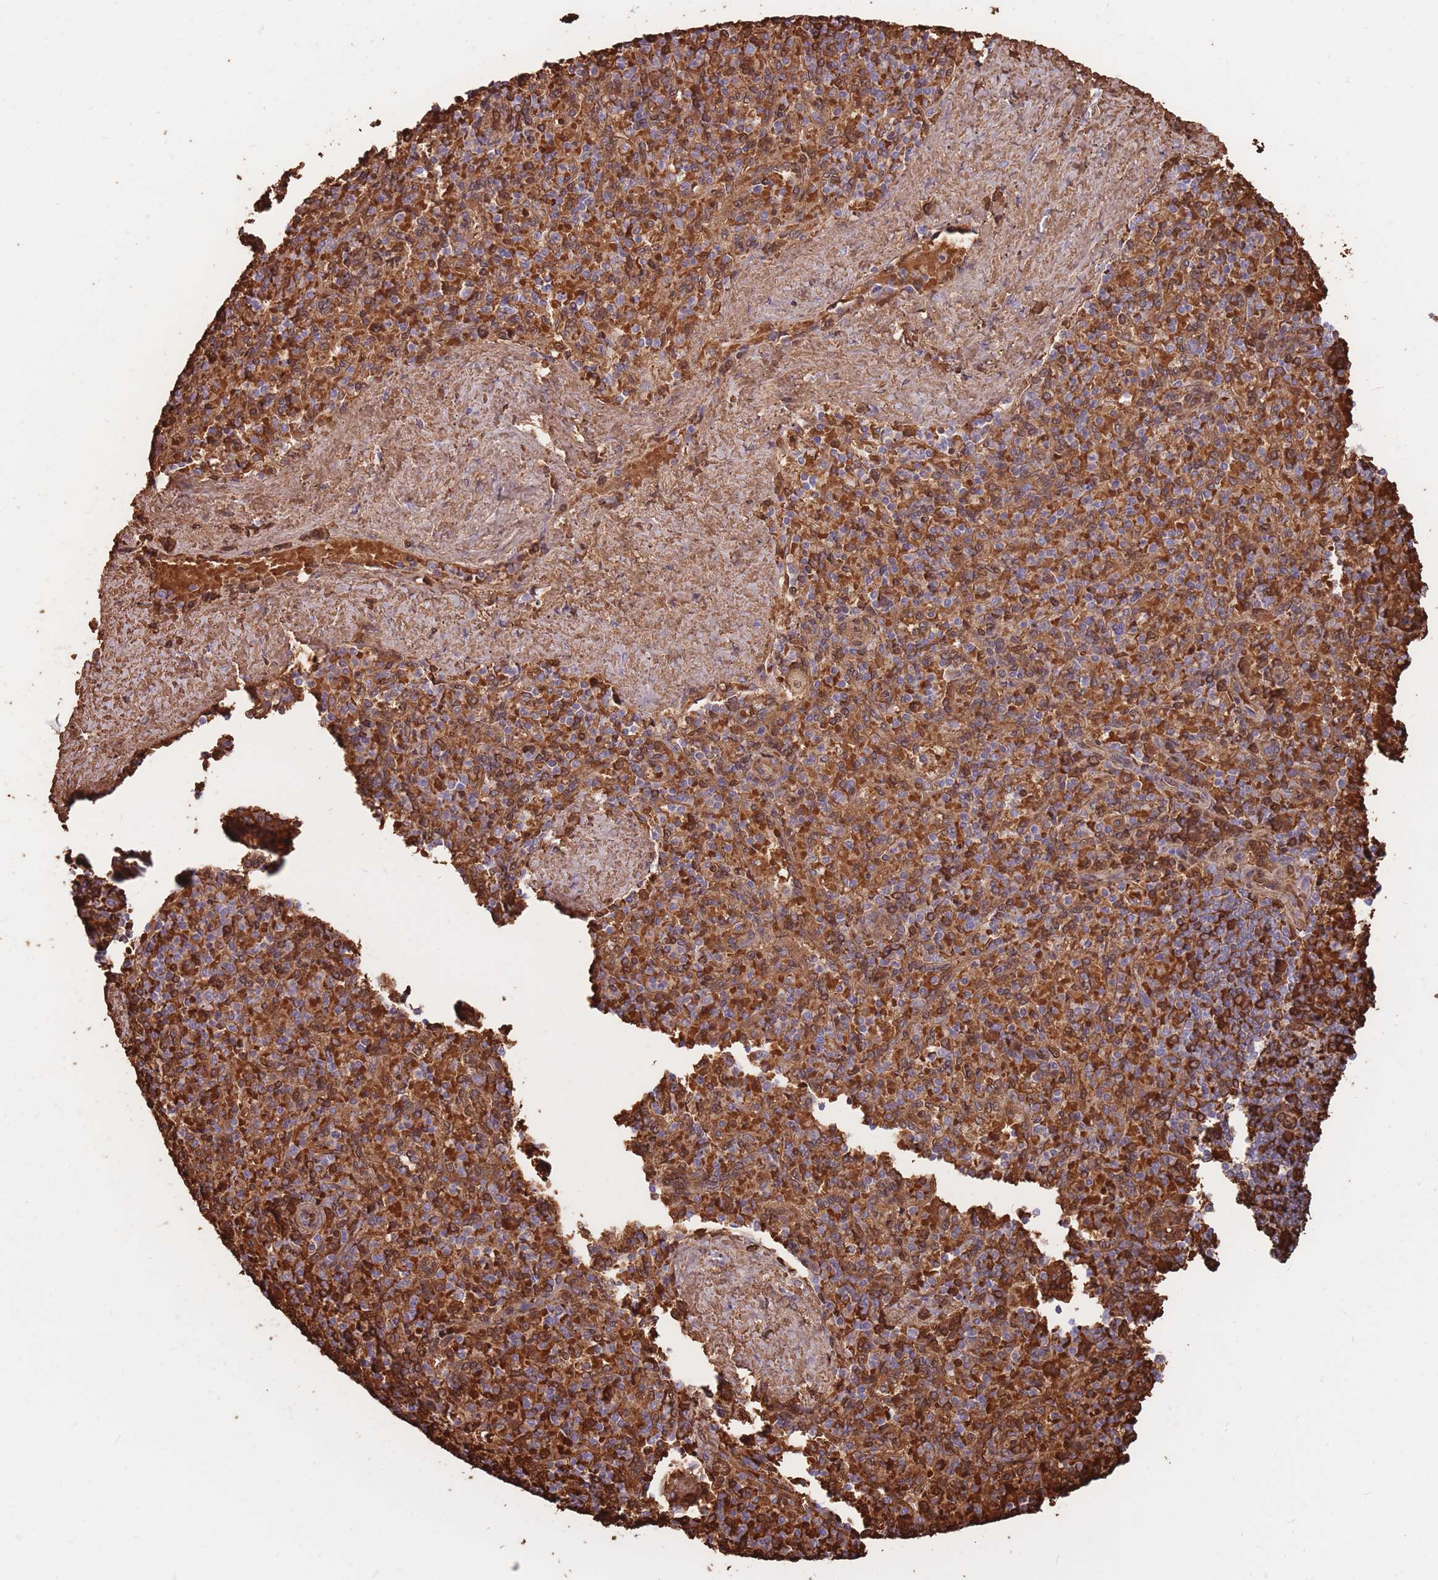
{"staining": {"intensity": "strong", "quantity": "25%-75%", "location": "cytoplasmic/membranous"}, "tissue": "spleen", "cell_type": "Cells in red pulp", "image_type": "normal", "snomed": [{"axis": "morphology", "description": "Normal tissue, NOS"}, {"axis": "topography", "description": "Spleen"}], "caption": "Cells in red pulp exhibit high levels of strong cytoplasmic/membranous expression in about 25%-75% of cells in unremarkable human spleen.", "gene": "ATP10D", "patient": {"sex": "male", "age": 82}}